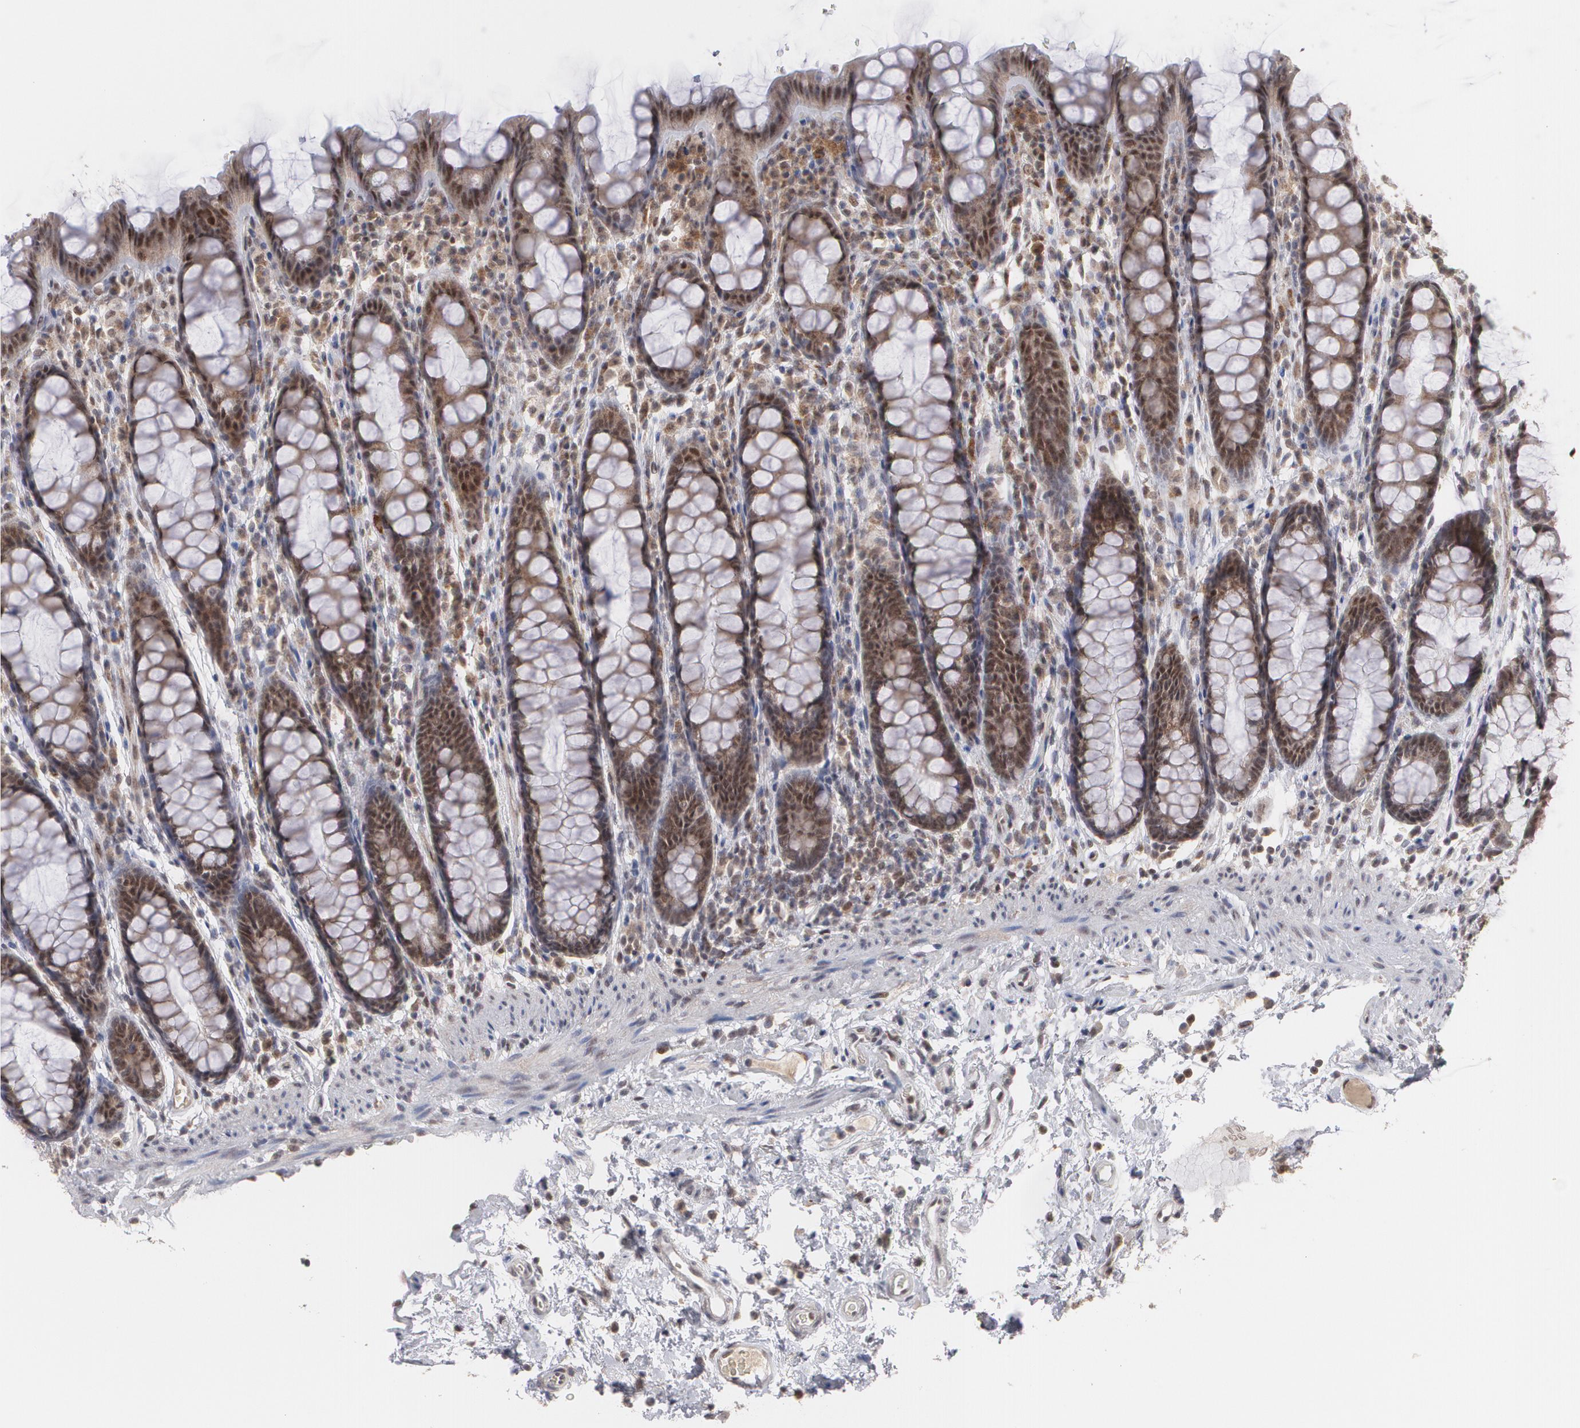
{"staining": {"intensity": "strong", "quantity": ">75%", "location": "nuclear"}, "tissue": "rectum", "cell_type": "Glandular cells", "image_type": "normal", "snomed": [{"axis": "morphology", "description": "Normal tissue, NOS"}, {"axis": "topography", "description": "Rectum"}], "caption": "Human rectum stained with a brown dye shows strong nuclear positive staining in approximately >75% of glandular cells.", "gene": "INTS6L", "patient": {"sex": "male", "age": 92}}